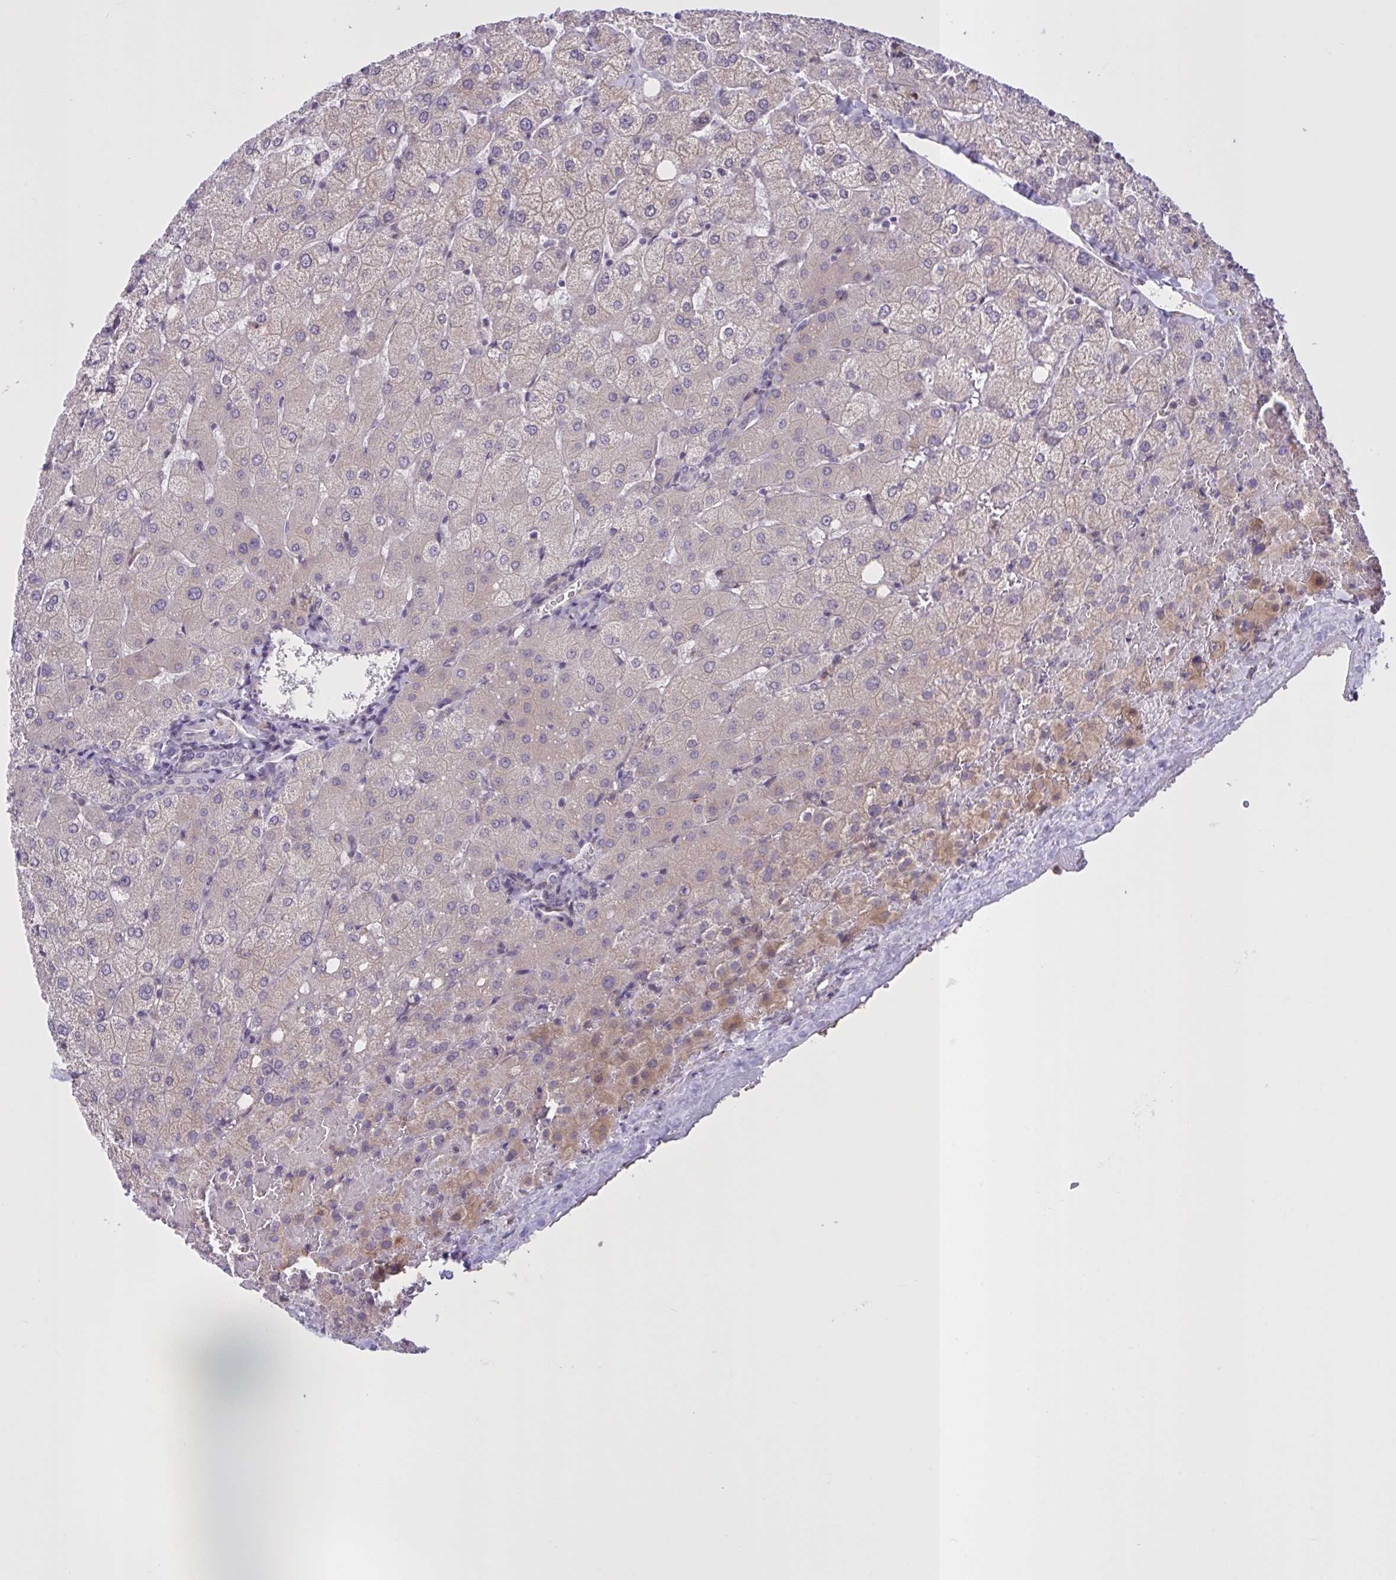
{"staining": {"intensity": "negative", "quantity": "none", "location": "none"}, "tissue": "liver", "cell_type": "Cholangiocytes", "image_type": "normal", "snomed": [{"axis": "morphology", "description": "Normal tissue, NOS"}, {"axis": "topography", "description": "Liver"}], "caption": "Immunohistochemical staining of normal liver reveals no significant expression in cholangiocytes. (Brightfield microscopy of DAB immunohistochemistry (IHC) at high magnification).", "gene": "MRGPRX2", "patient": {"sex": "female", "age": 54}}